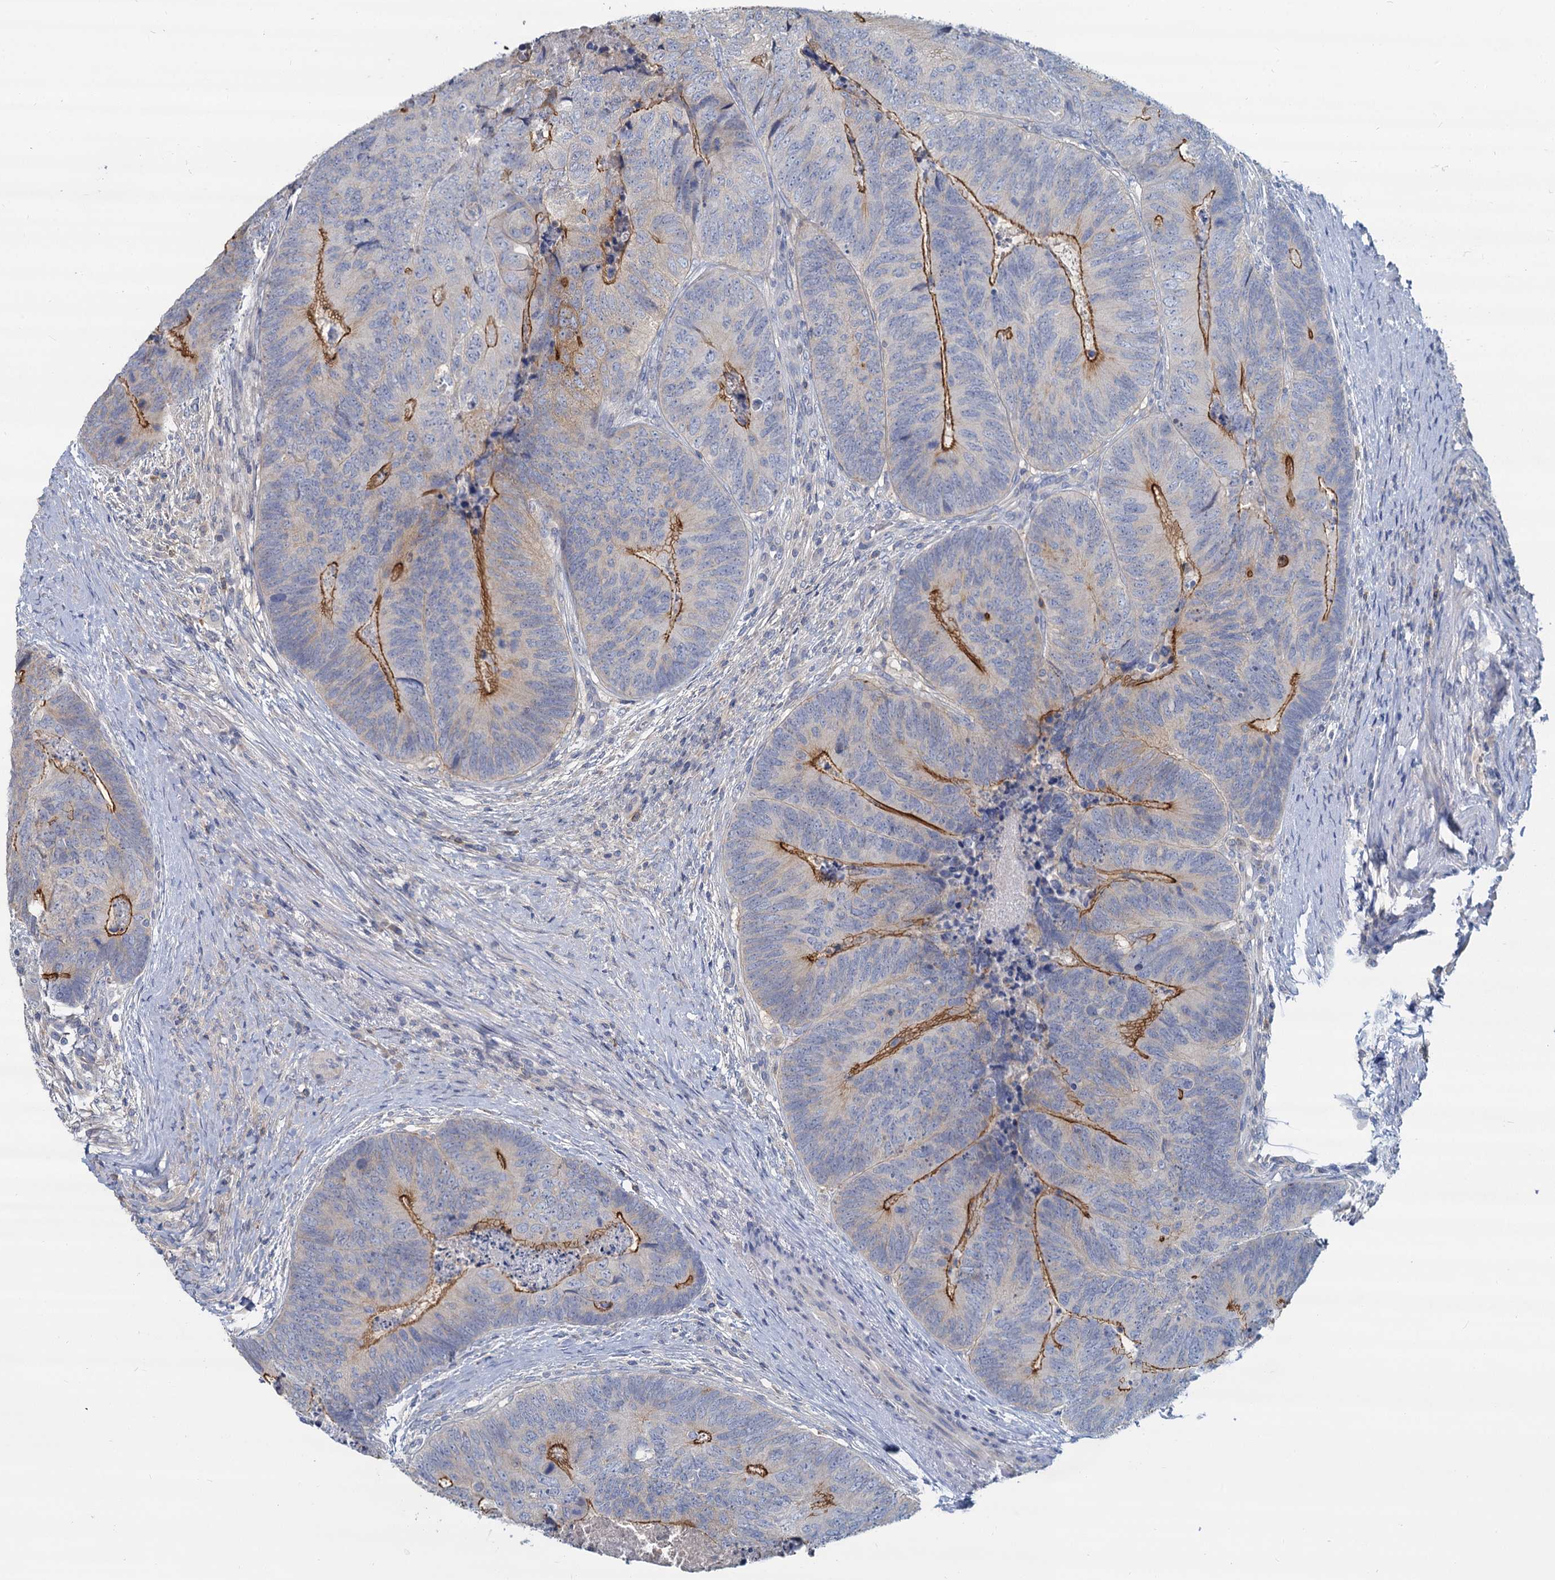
{"staining": {"intensity": "moderate", "quantity": "25%-75%", "location": "cytoplasmic/membranous"}, "tissue": "colorectal cancer", "cell_type": "Tumor cells", "image_type": "cancer", "snomed": [{"axis": "morphology", "description": "Adenocarcinoma, NOS"}, {"axis": "topography", "description": "Colon"}], "caption": "Immunohistochemistry (IHC) of colorectal cancer displays medium levels of moderate cytoplasmic/membranous positivity in approximately 25%-75% of tumor cells.", "gene": "ACSM3", "patient": {"sex": "female", "age": 67}}